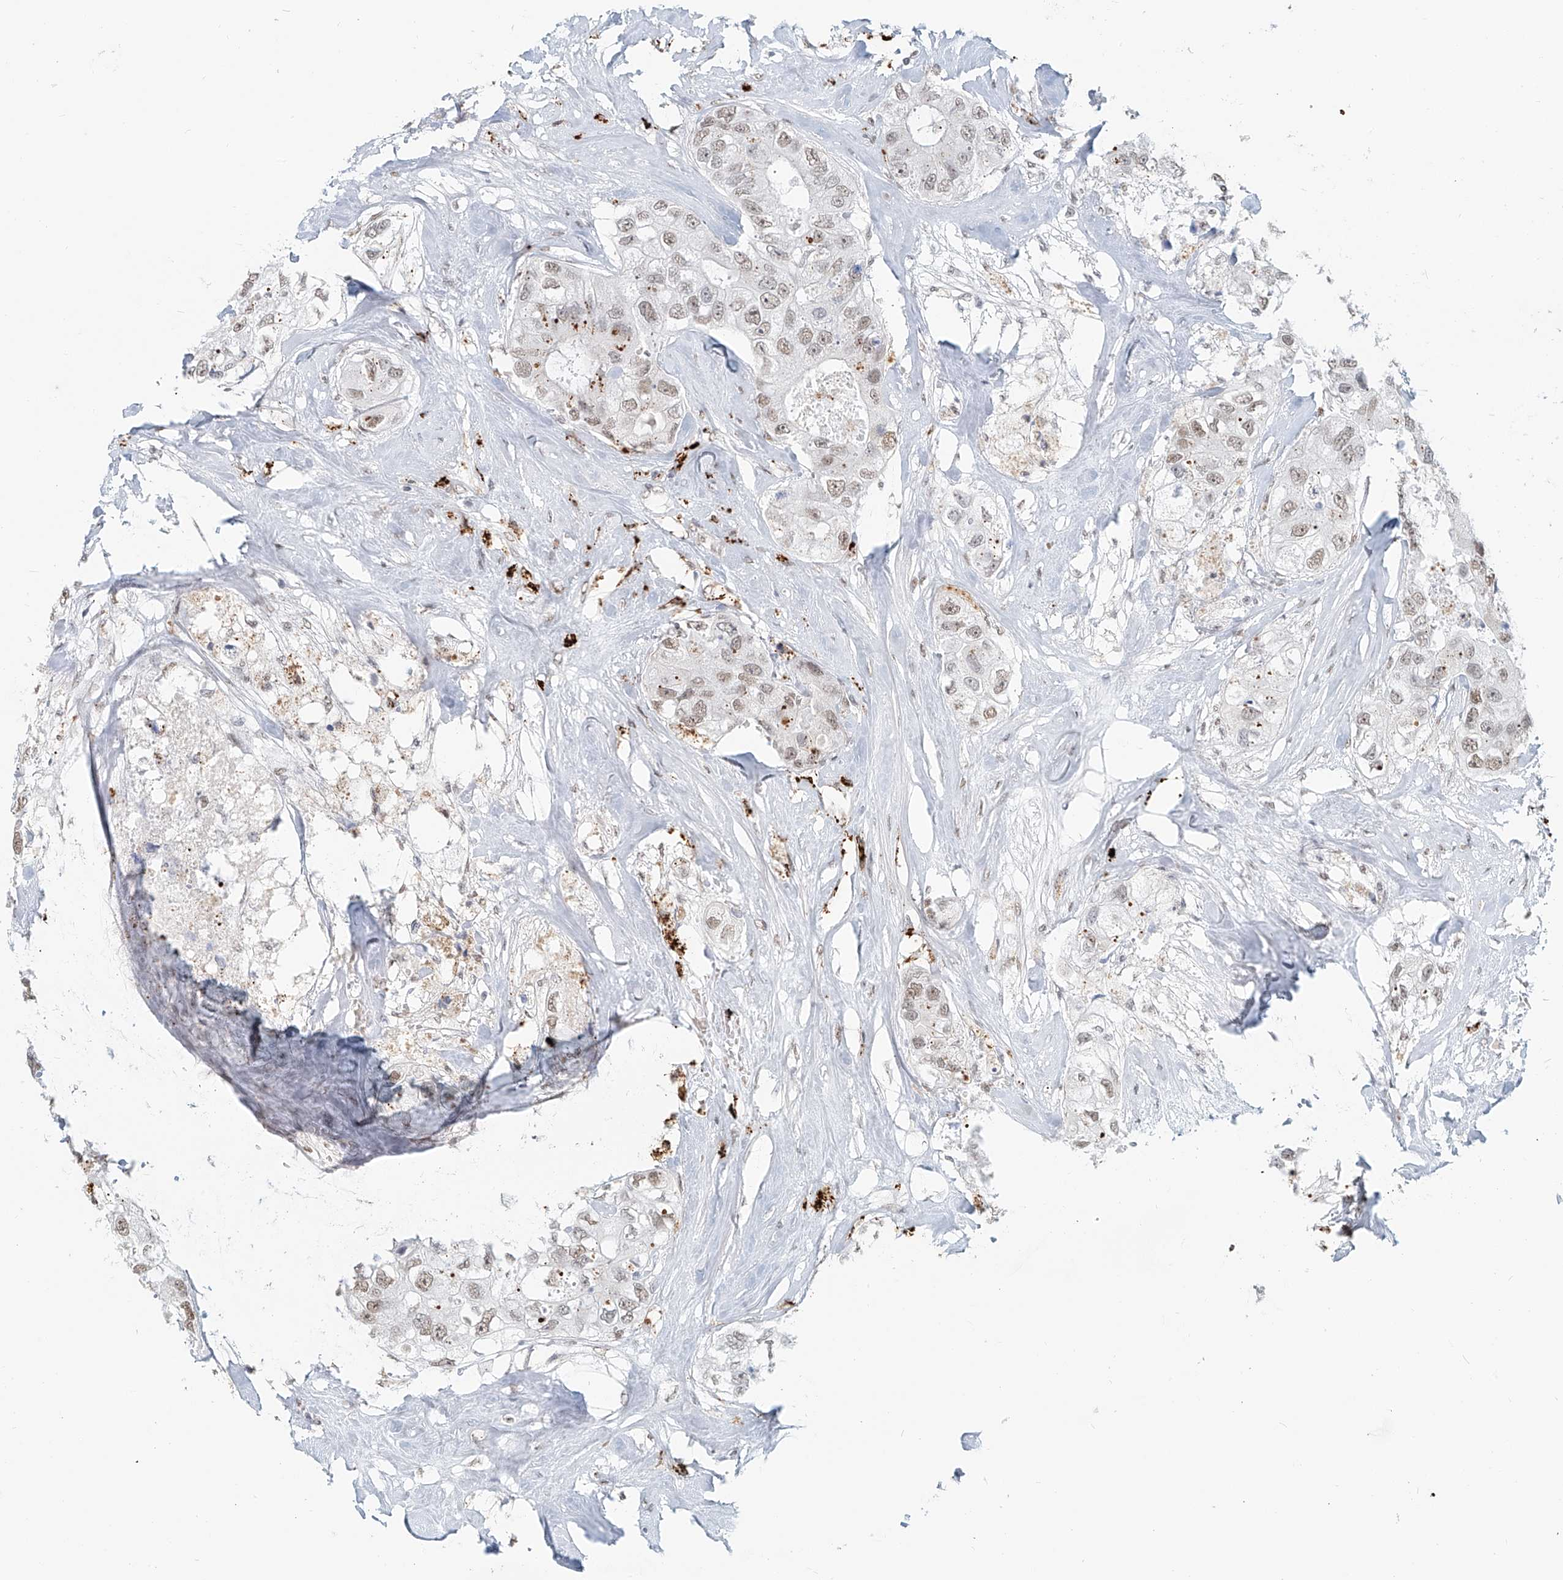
{"staining": {"intensity": "weak", "quantity": ">75%", "location": "nuclear"}, "tissue": "breast cancer", "cell_type": "Tumor cells", "image_type": "cancer", "snomed": [{"axis": "morphology", "description": "Duct carcinoma"}, {"axis": "topography", "description": "Breast"}], "caption": "Protein expression analysis of human infiltrating ductal carcinoma (breast) reveals weak nuclear positivity in approximately >75% of tumor cells. Immunohistochemistry stains the protein of interest in brown and the nuclei are stained blue.", "gene": "SASH1", "patient": {"sex": "female", "age": 62}}